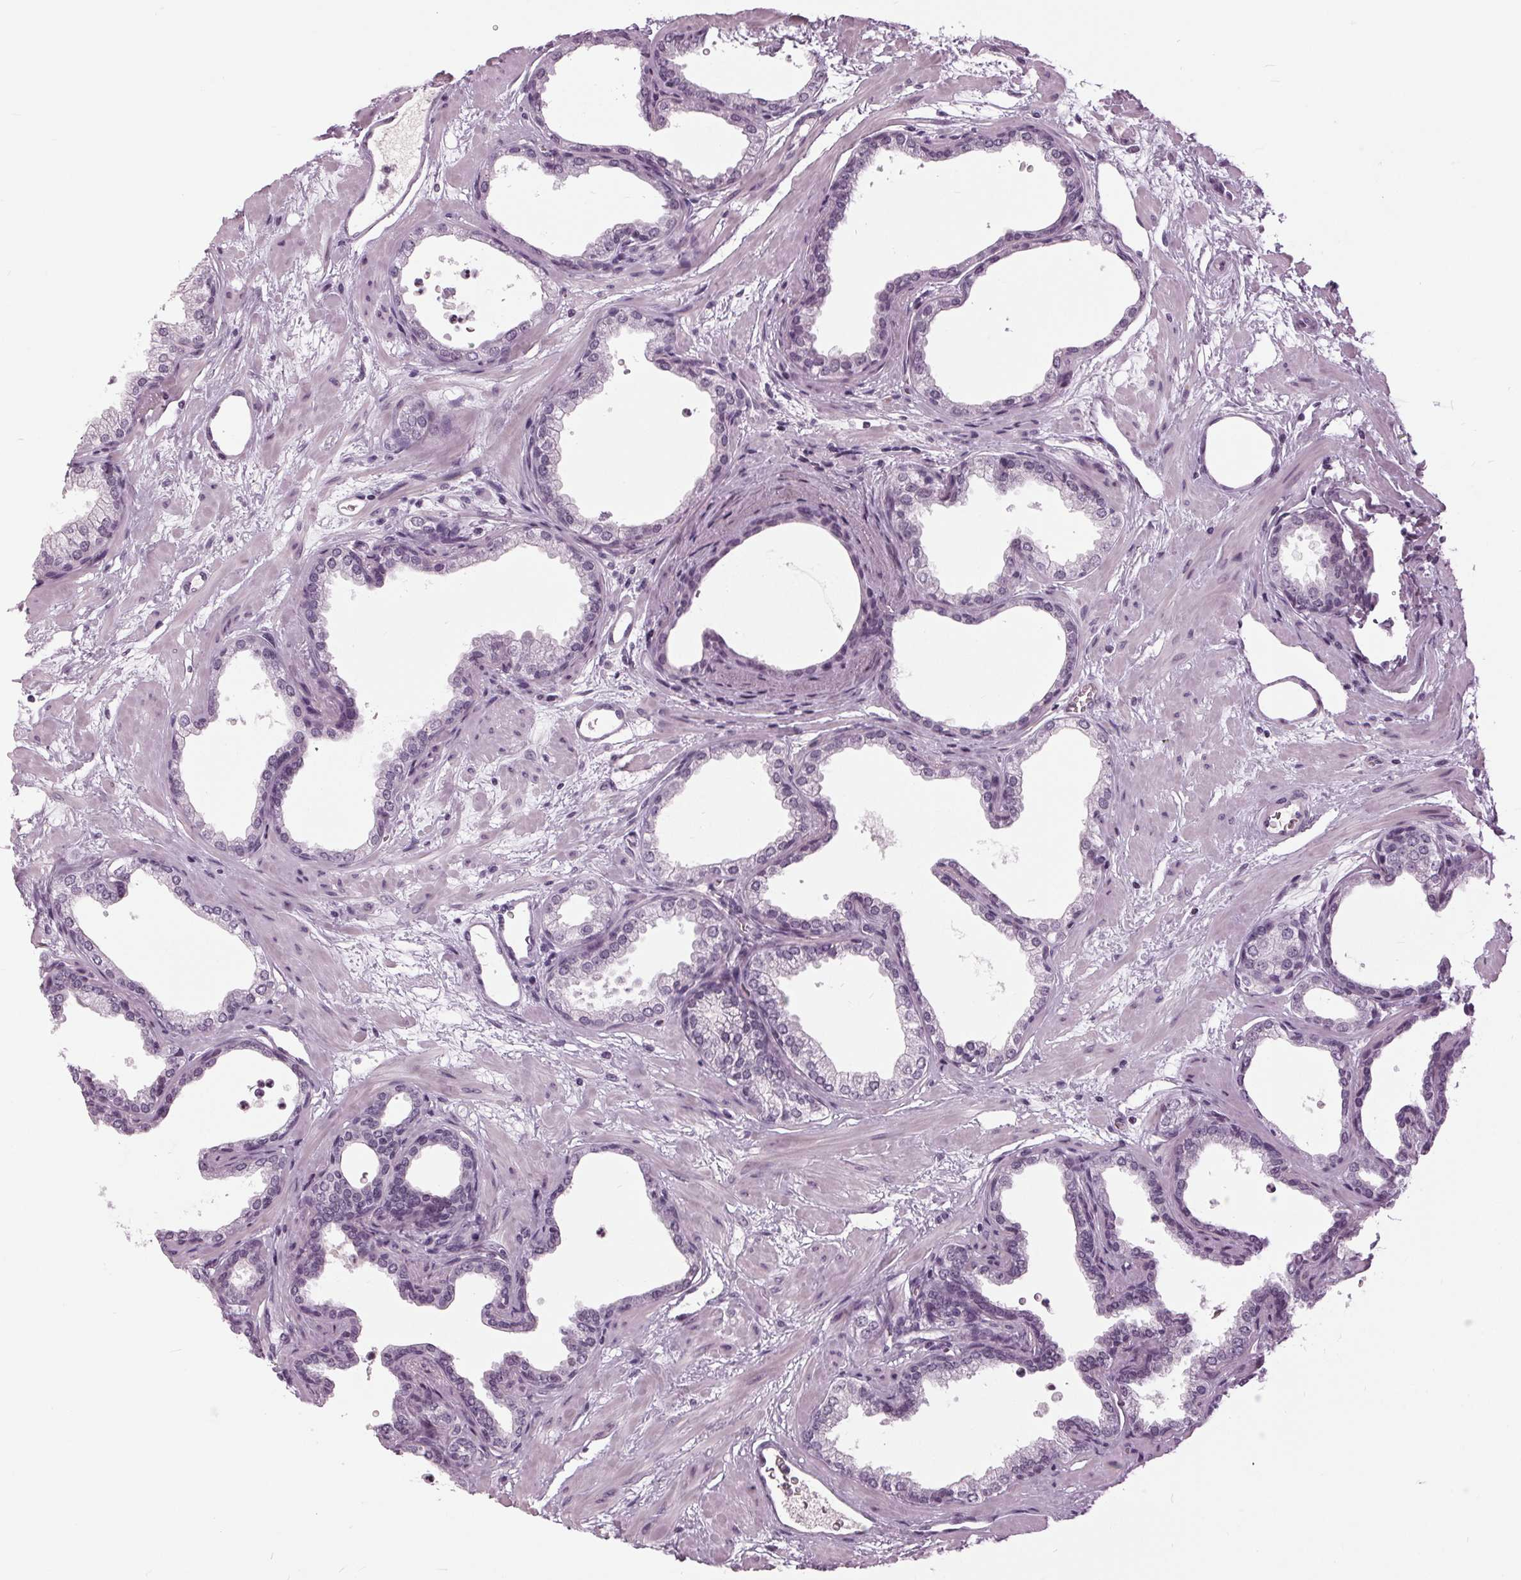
{"staining": {"intensity": "negative", "quantity": "none", "location": "none"}, "tissue": "prostate", "cell_type": "Glandular cells", "image_type": "normal", "snomed": [{"axis": "morphology", "description": "Normal tissue, NOS"}, {"axis": "topography", "description": "Prostate"}], "caption": "A high-resolution micrograph shows IHC staining of unremarkable prostate, which displays no significant staining in glandular cells. The staining was performed using DAB (3,3'-diaminobenzidine) to visualize the protein expression in brown, while the nuclei were stained in blue with hematoxylin (Magnification: 20x).", "gene": "SLC9A4", "patient": {"sex": "male", "age": 37}}